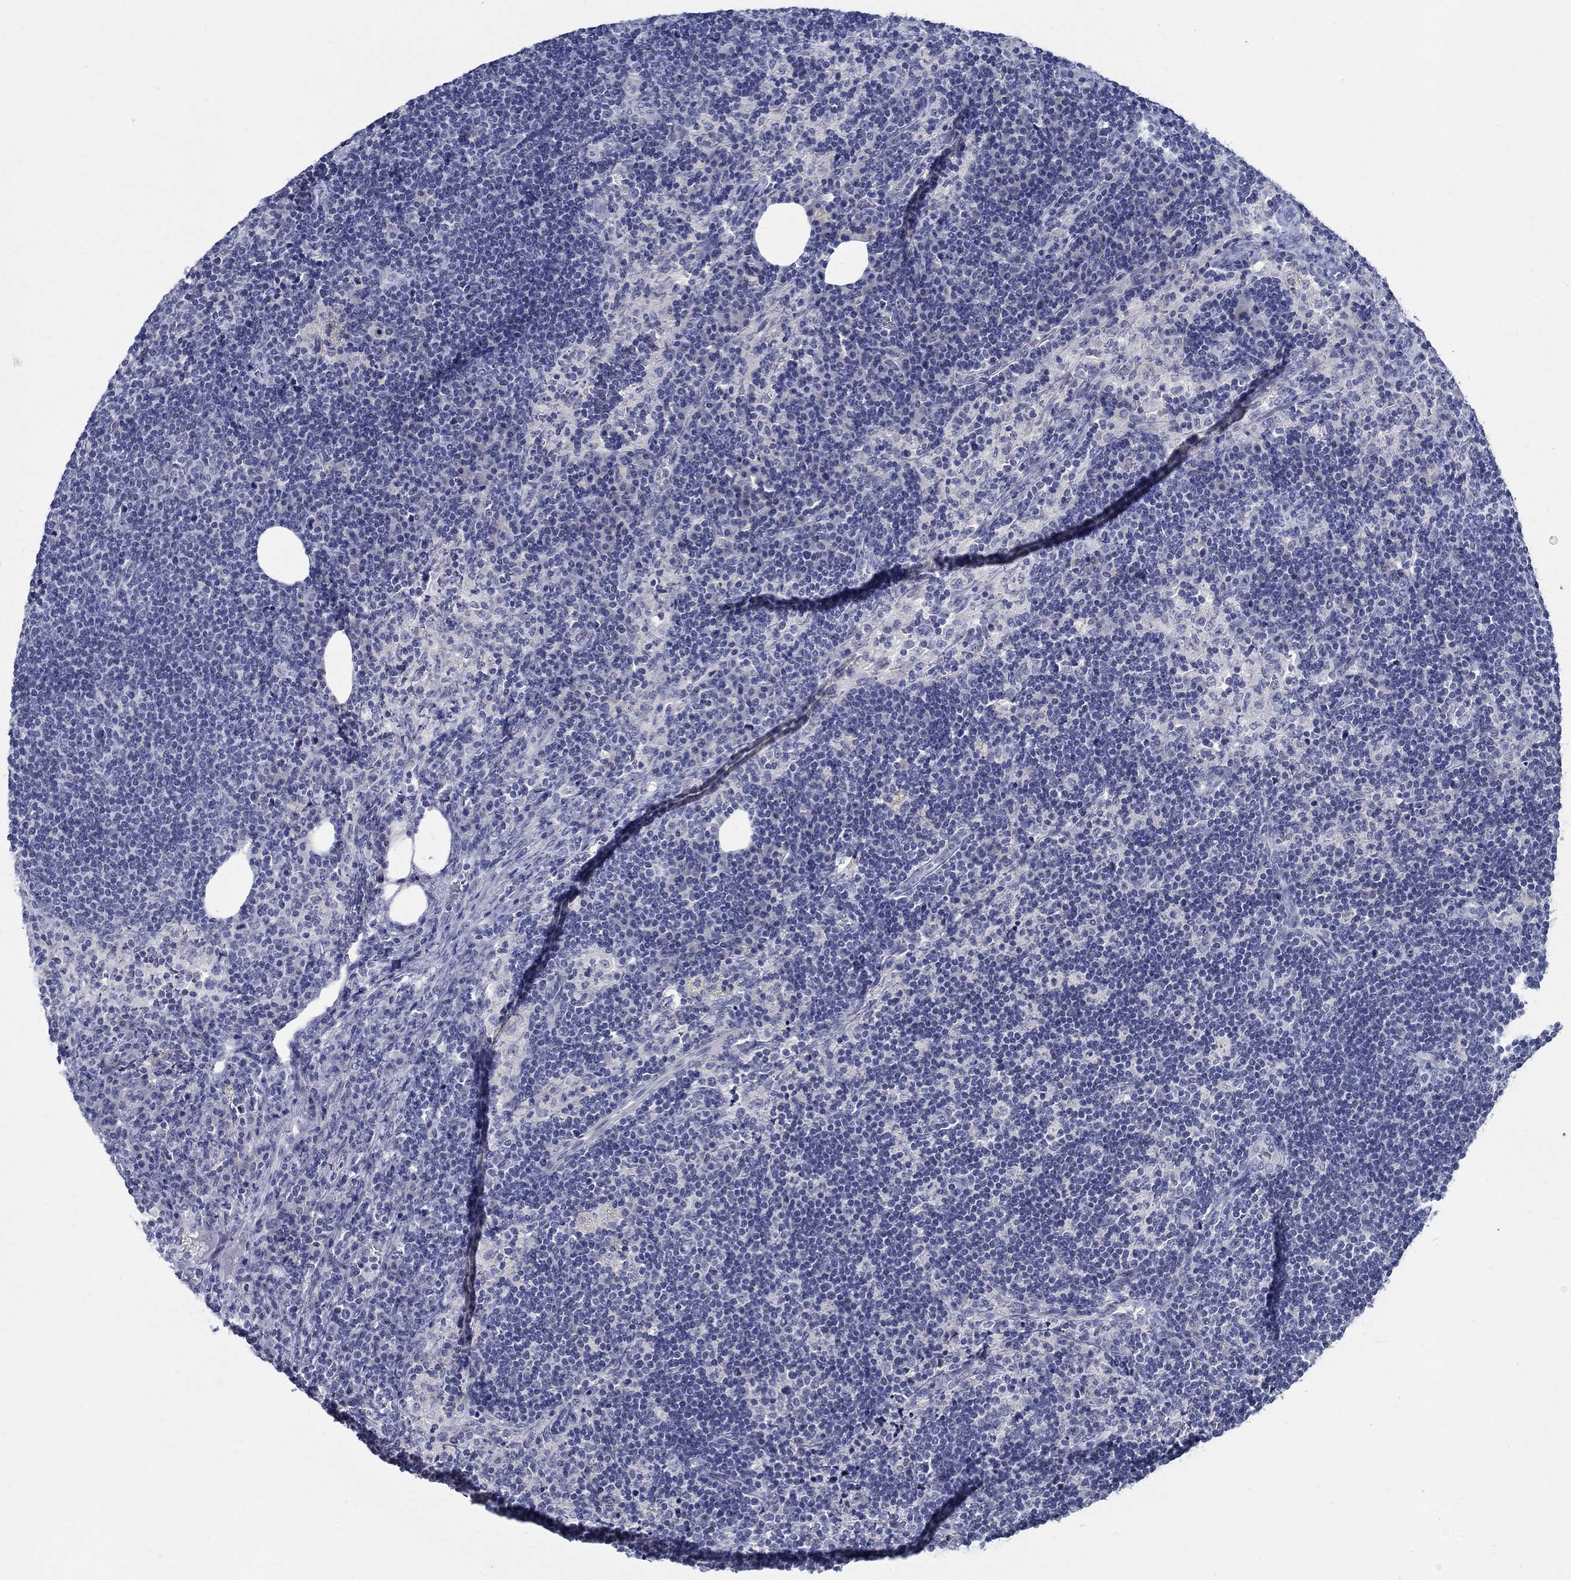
{"staining": {"intensity": "negative", "quantity": "none", "location": "none"}, "tissue": "lymph node", "cell_type": "Germinal center cells", "image_type": "normal", "snomed": [{"axis": "morphology", "description": "Normal tissue, NOS"}, {"axis": "topography", "description": "Lymph node"}], "caption": "Immunohistochemistry histopathology image of normal lymph node stained for a protein (brown), which demonstrates no expression in germinal center cells. (Stains: DAB IHC with hematoxylin counter stain, Microscopy: brightfield microscopy at high magnification).", "gene": "CETN1", "patient": {"sex": "male", "age": 63}}